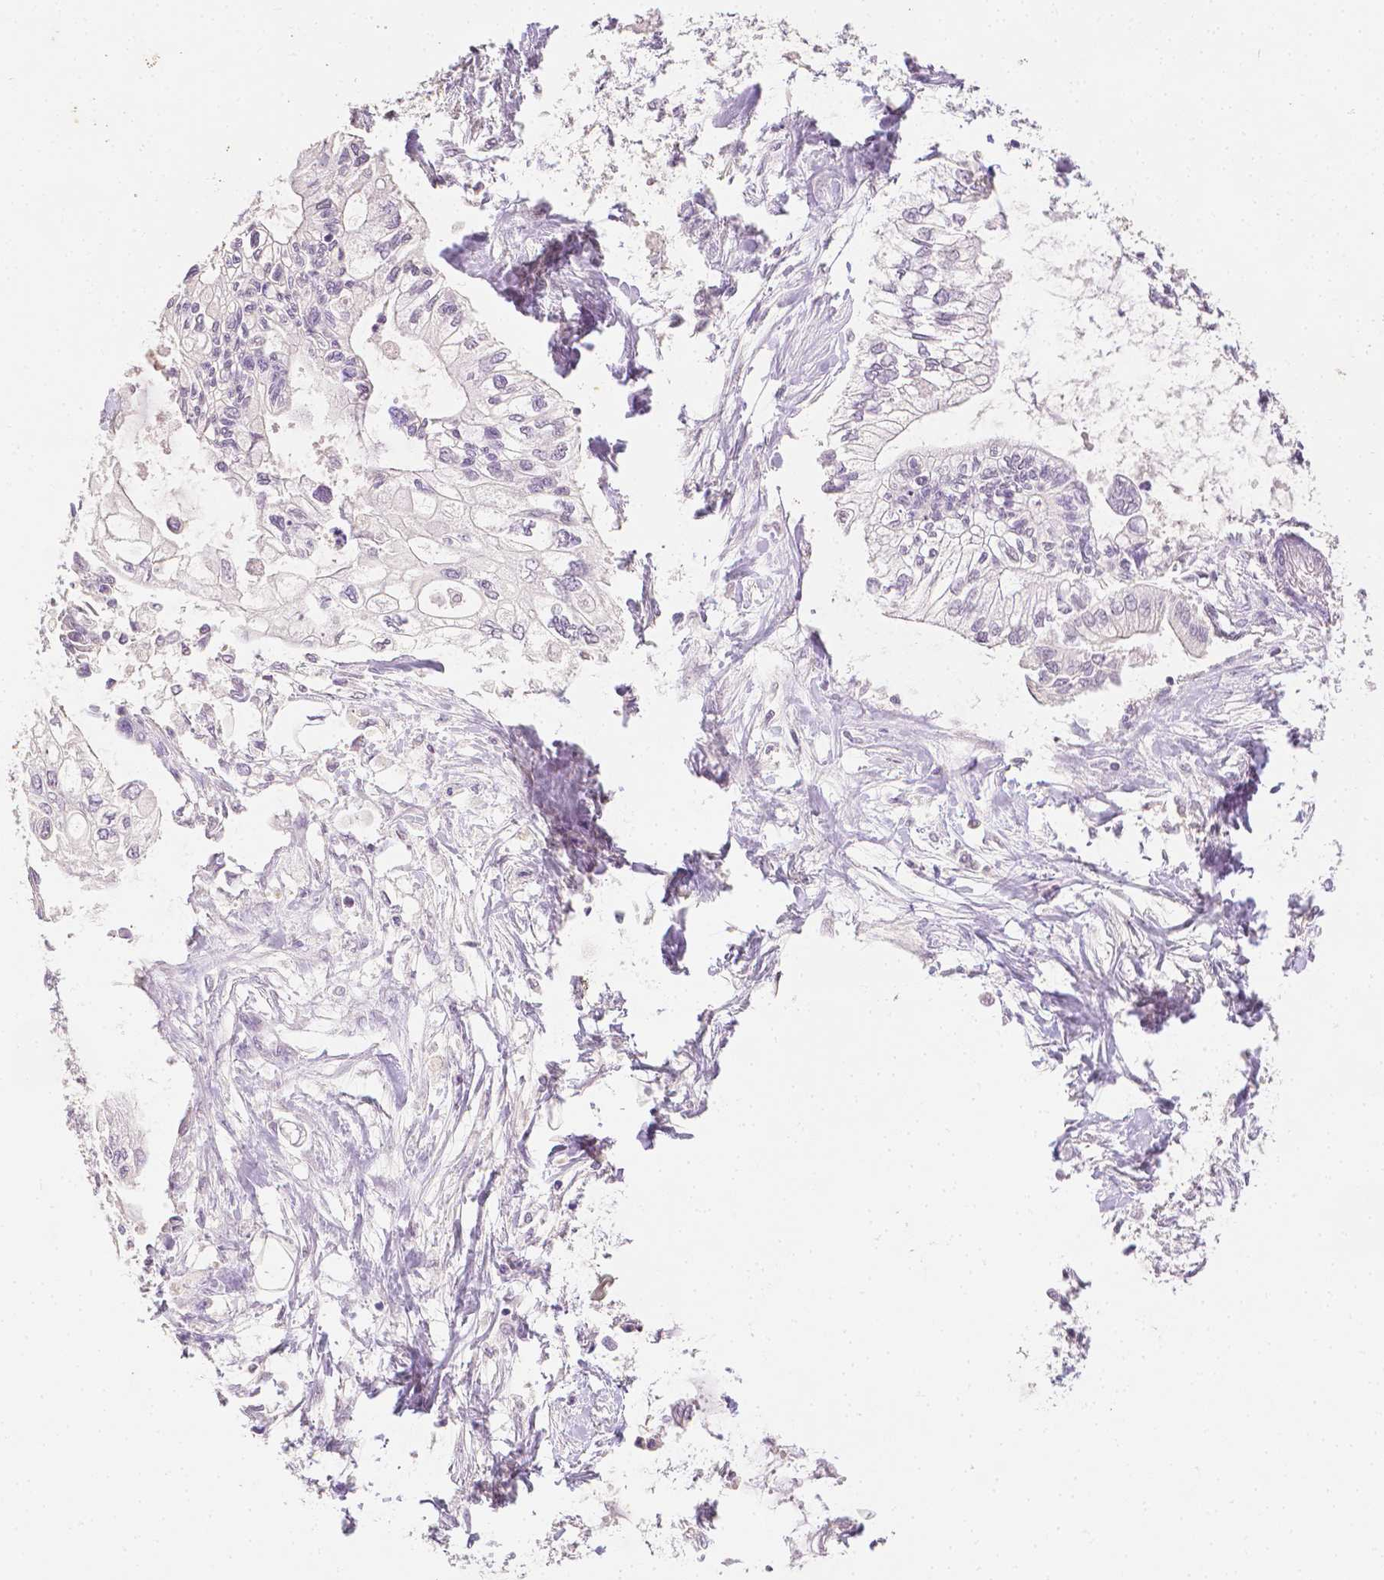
{"staining": {"intensity": "negative", "quantity": "none", "location": "none"}, "tissue": "pancreatic cancer", "cell_type": "Tumor cells", "image_type": "cancer", "snomed": [{"axis": "morphology", "description": "Adenocarcinoma, NOS"}, {"axis": "topography", "description": "Pancreas"}], "caption": "High power microscopy photomicrograph of an immunohistochemistry photomicrograph of adenocarcinoma (pancreatic), revealing no significant staining in tumor cells.", "gene": "TGM1", "patient": {"sex": "female", "age": 77}}